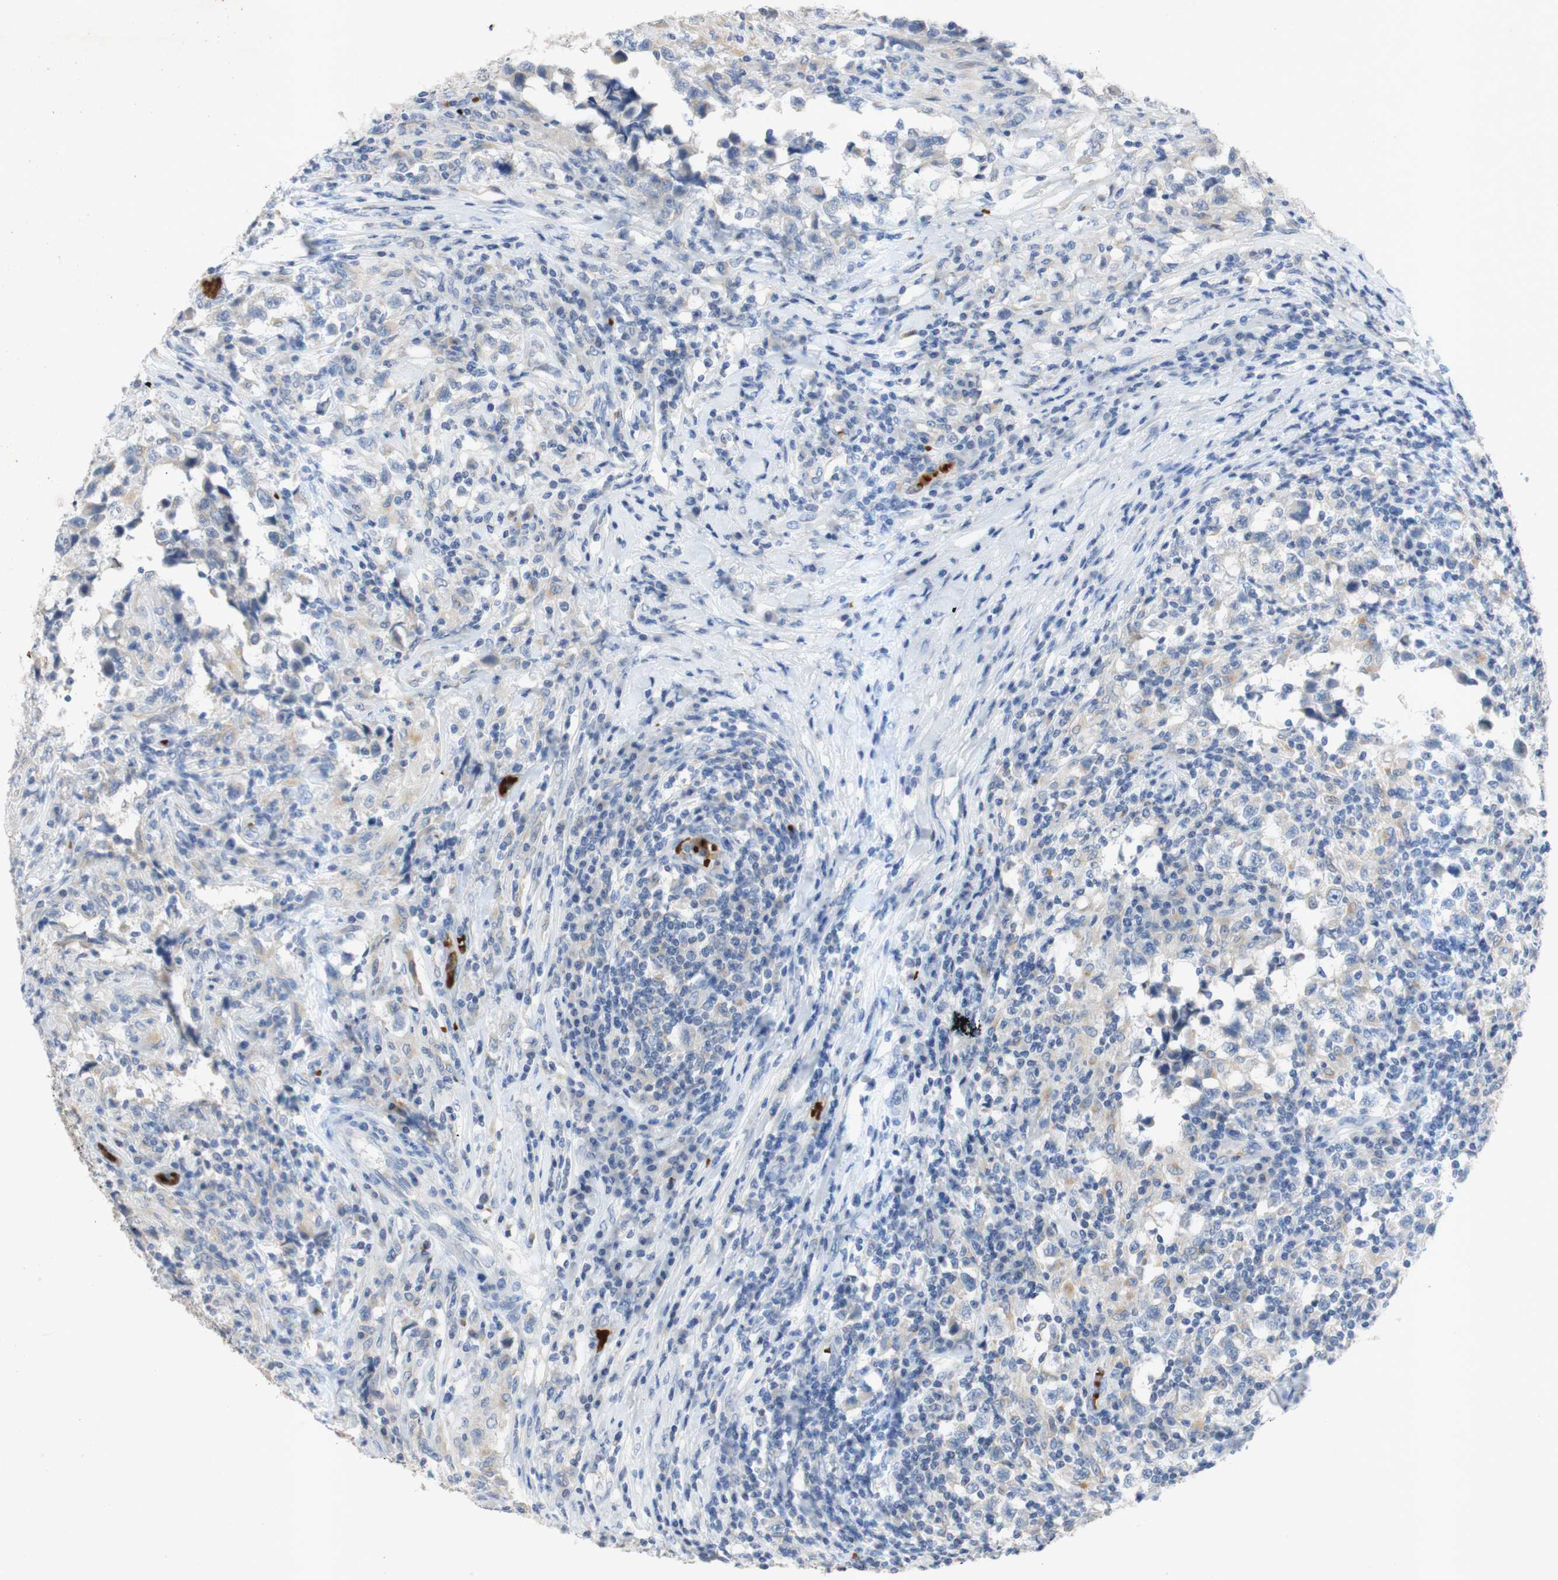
{"staining": {"intensity": "negative", "quantity": "none", "location": "none"}, "tissue": "testis cancer", "cell_type": "Tumor cells", "image_type": "cancer", "snomed": [{"axis": "morphology", "description": "Carcinoma, Embryonal, NOS"}, {"axis": "topography", "description": "Testis"}], "caption": "Immunohistochemistry (IHC) of testis cancer reveals no staining in tumor cells.", "gene": "EPO", "patient": {"sex": "male", "age": 21}}